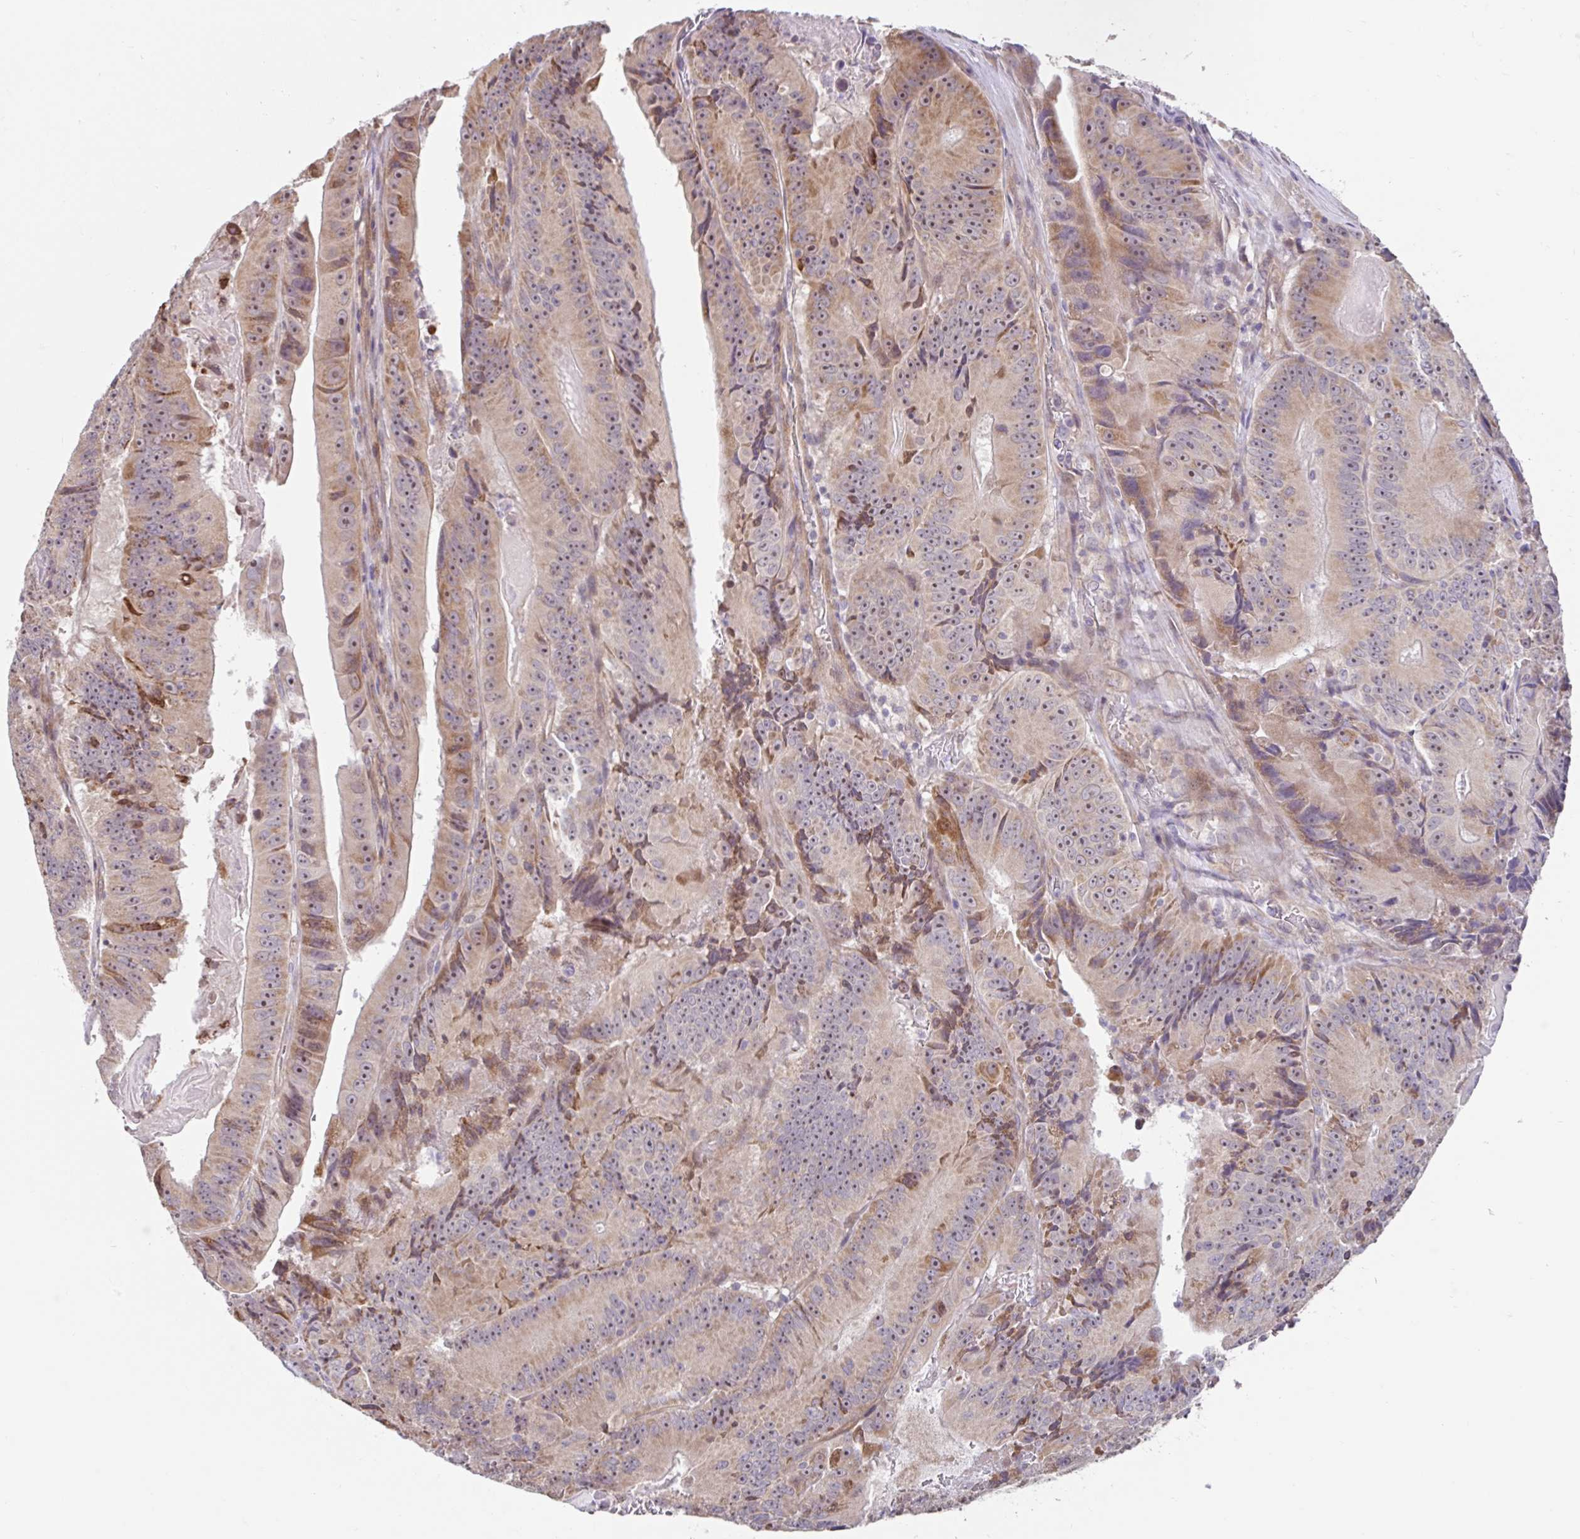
{"staining": {"intensity": "moderate", "quantity": "25%-75%", "location": "cytoplasmic/membranous"}, "tissue": "colorectal cancer", "cell_type": "Tumor cells", "image_type": "cancer", "snomed": [{"axis": "morphology", "description": "Adenocarcinoma, NOS"}, {"axis": "topography", "description": "Colon"}], "caption": "Immunohistochemical staining of colorectal adenocarcinoma exhibits moderate cytoplasmic/membranous protein positivity in approximately 25%-75% of tumor cells.", "gene": "NT5C1B", "patient": {"sex": "female", "age": 86}}